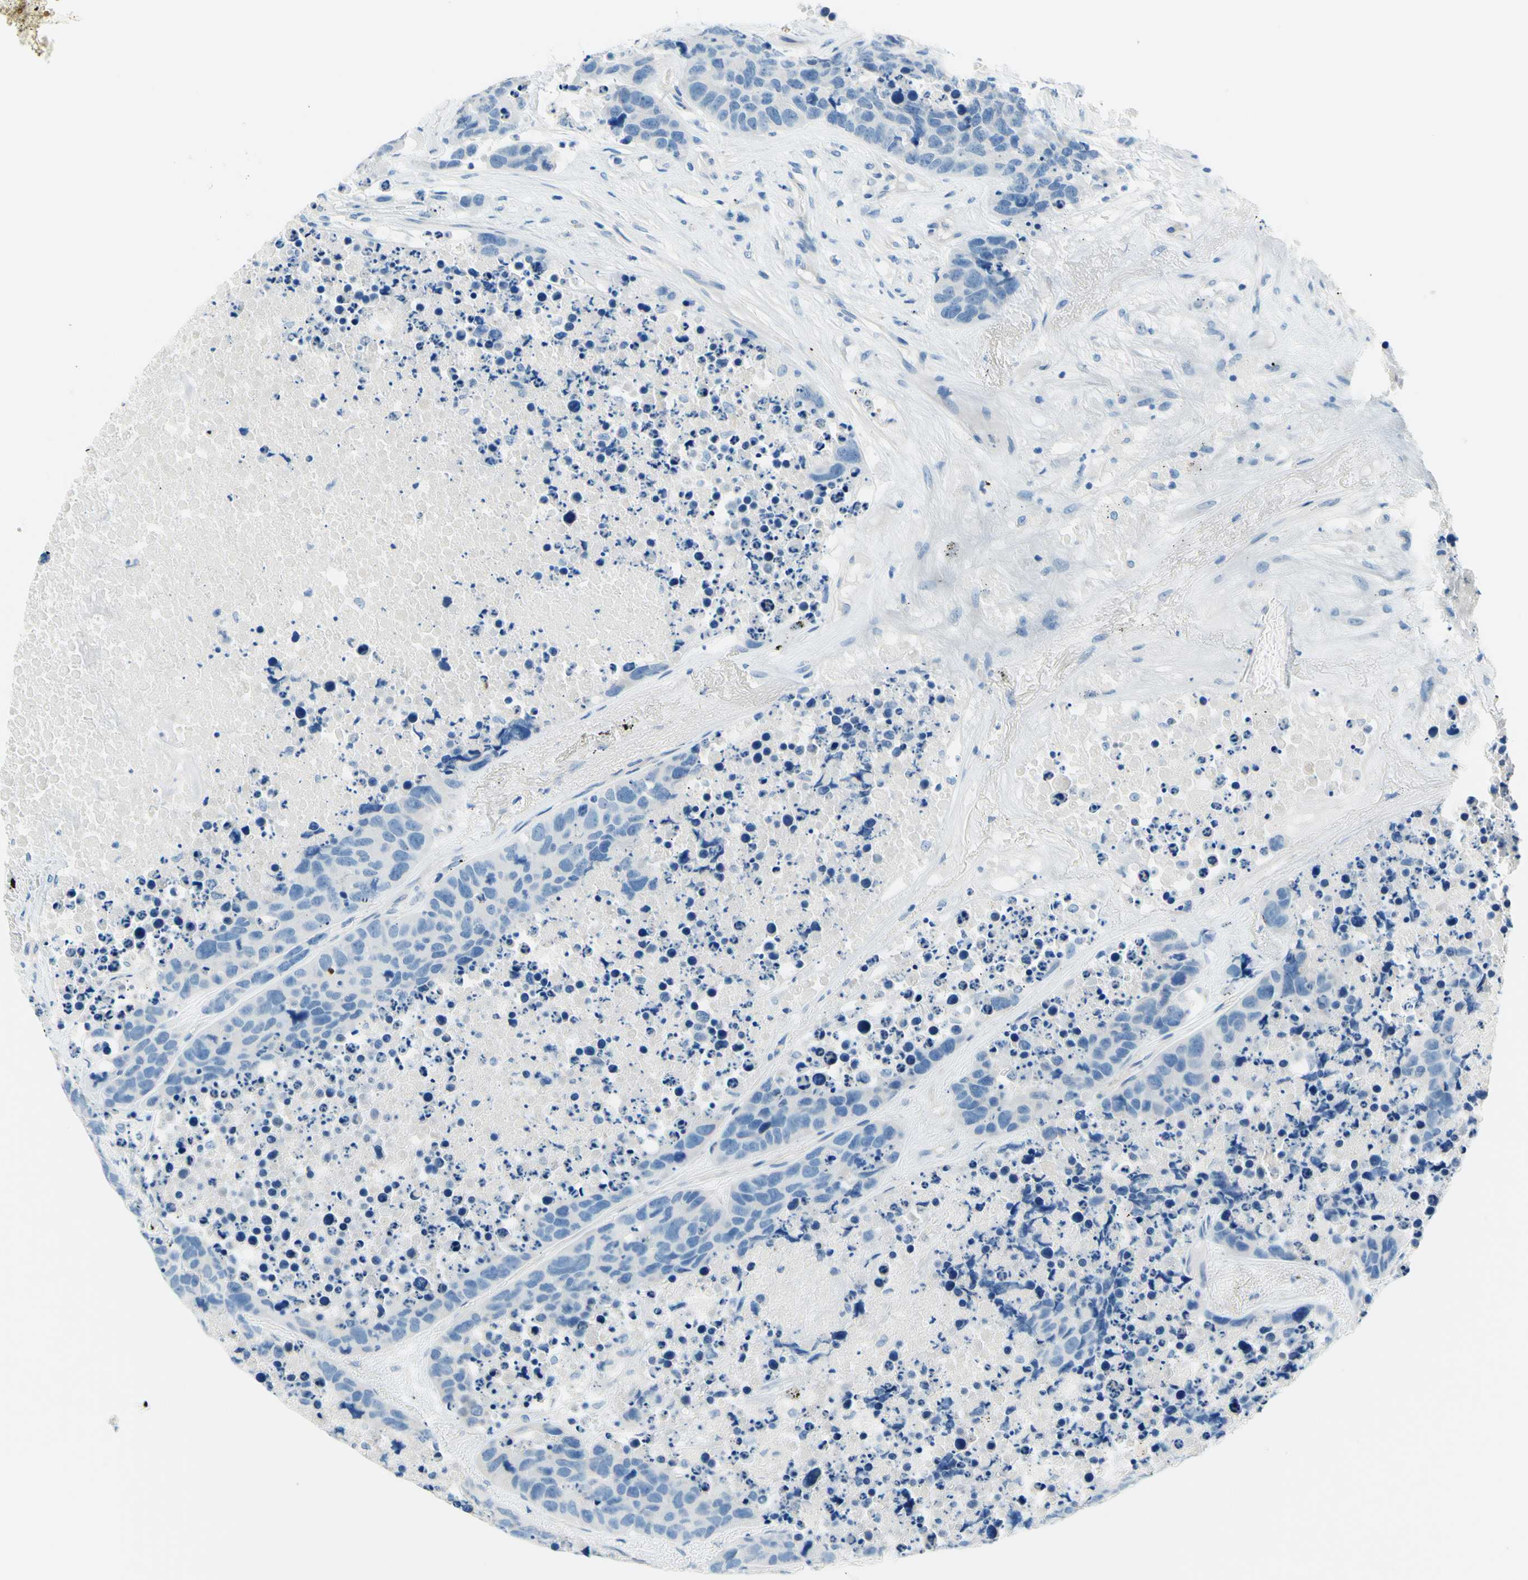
{"staining": {"intensity": "negative", "quantity": "none", "location": "none"}, "tissue": "carcinoid", "cell_type": "Tumor cells", "image_type": "cancer", "snomed": [{"axis": "morphology", "description": "Carcinoid, malignant, NOS"}, {"axis": "topography", "description": "Lung"}], "caption": "This is an IHC histopathology image of human carcinoid. There is no positivity in tumor cells.", "gene": "PASD1", "patient": {"sex": "male", "age": 60}}